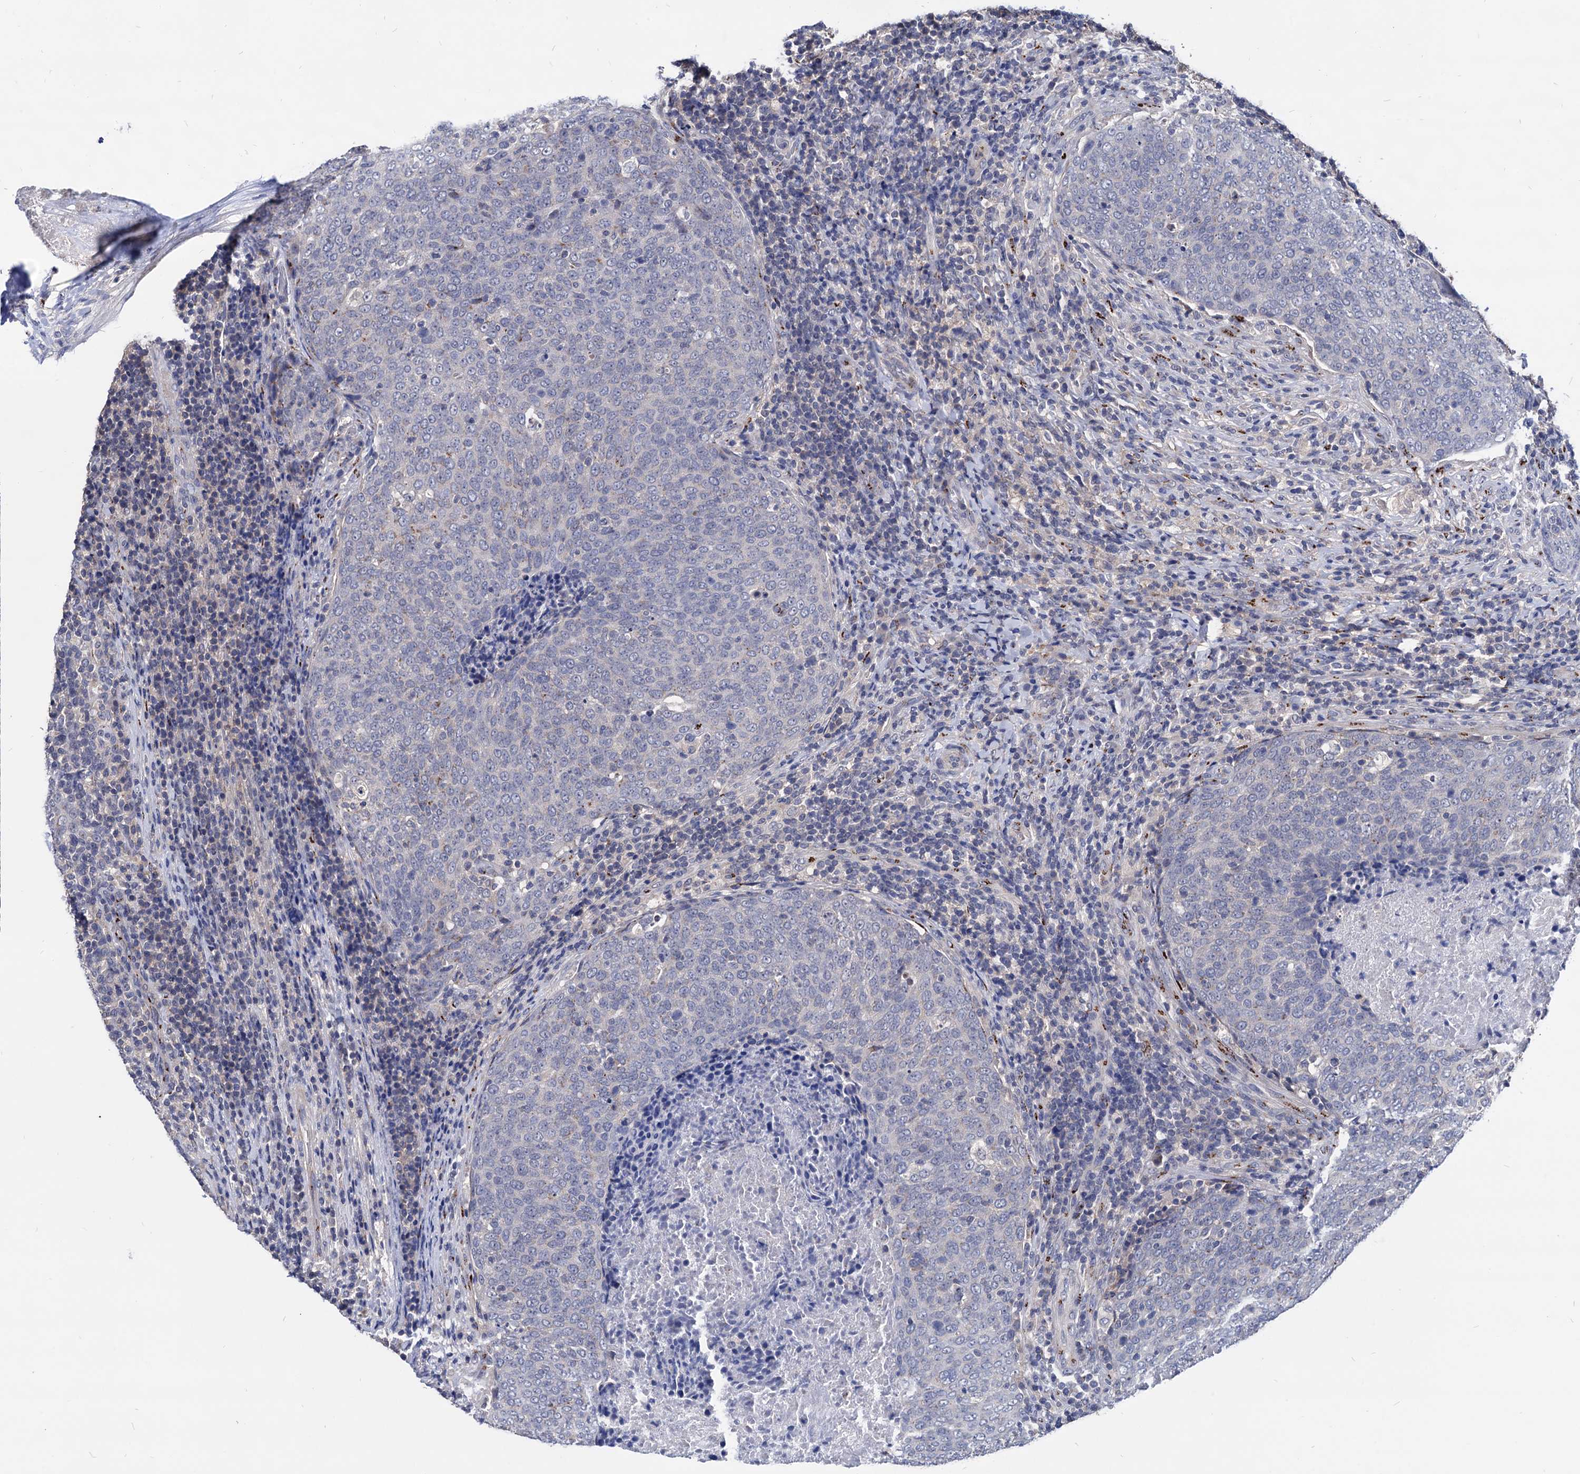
{"staining": {"intensity": "negative", "quantity": "none", "location": "none"}, "tissue": "head and neck cancer", "cell_type": "Tumor cells", "image_type": "cancer", "snomed": [{"axis": "morphology", "description": "Squamous cell carcinoma, NOS"}, {"axis": "morphology", "description": "Squamous cell carcinoma, metastatic, NOS"}, {"axis": "topography", "description": "Lymph node"}, {"axis": "topography", "description": "Head-Neck"}], "caption": "Head and neck squamous cell carcinoma stained for a protein using immunohistochemistry exhibits no positivity tumor cells.", "gene": "ESD", "patient": {"sex": "male", "age": 62}}